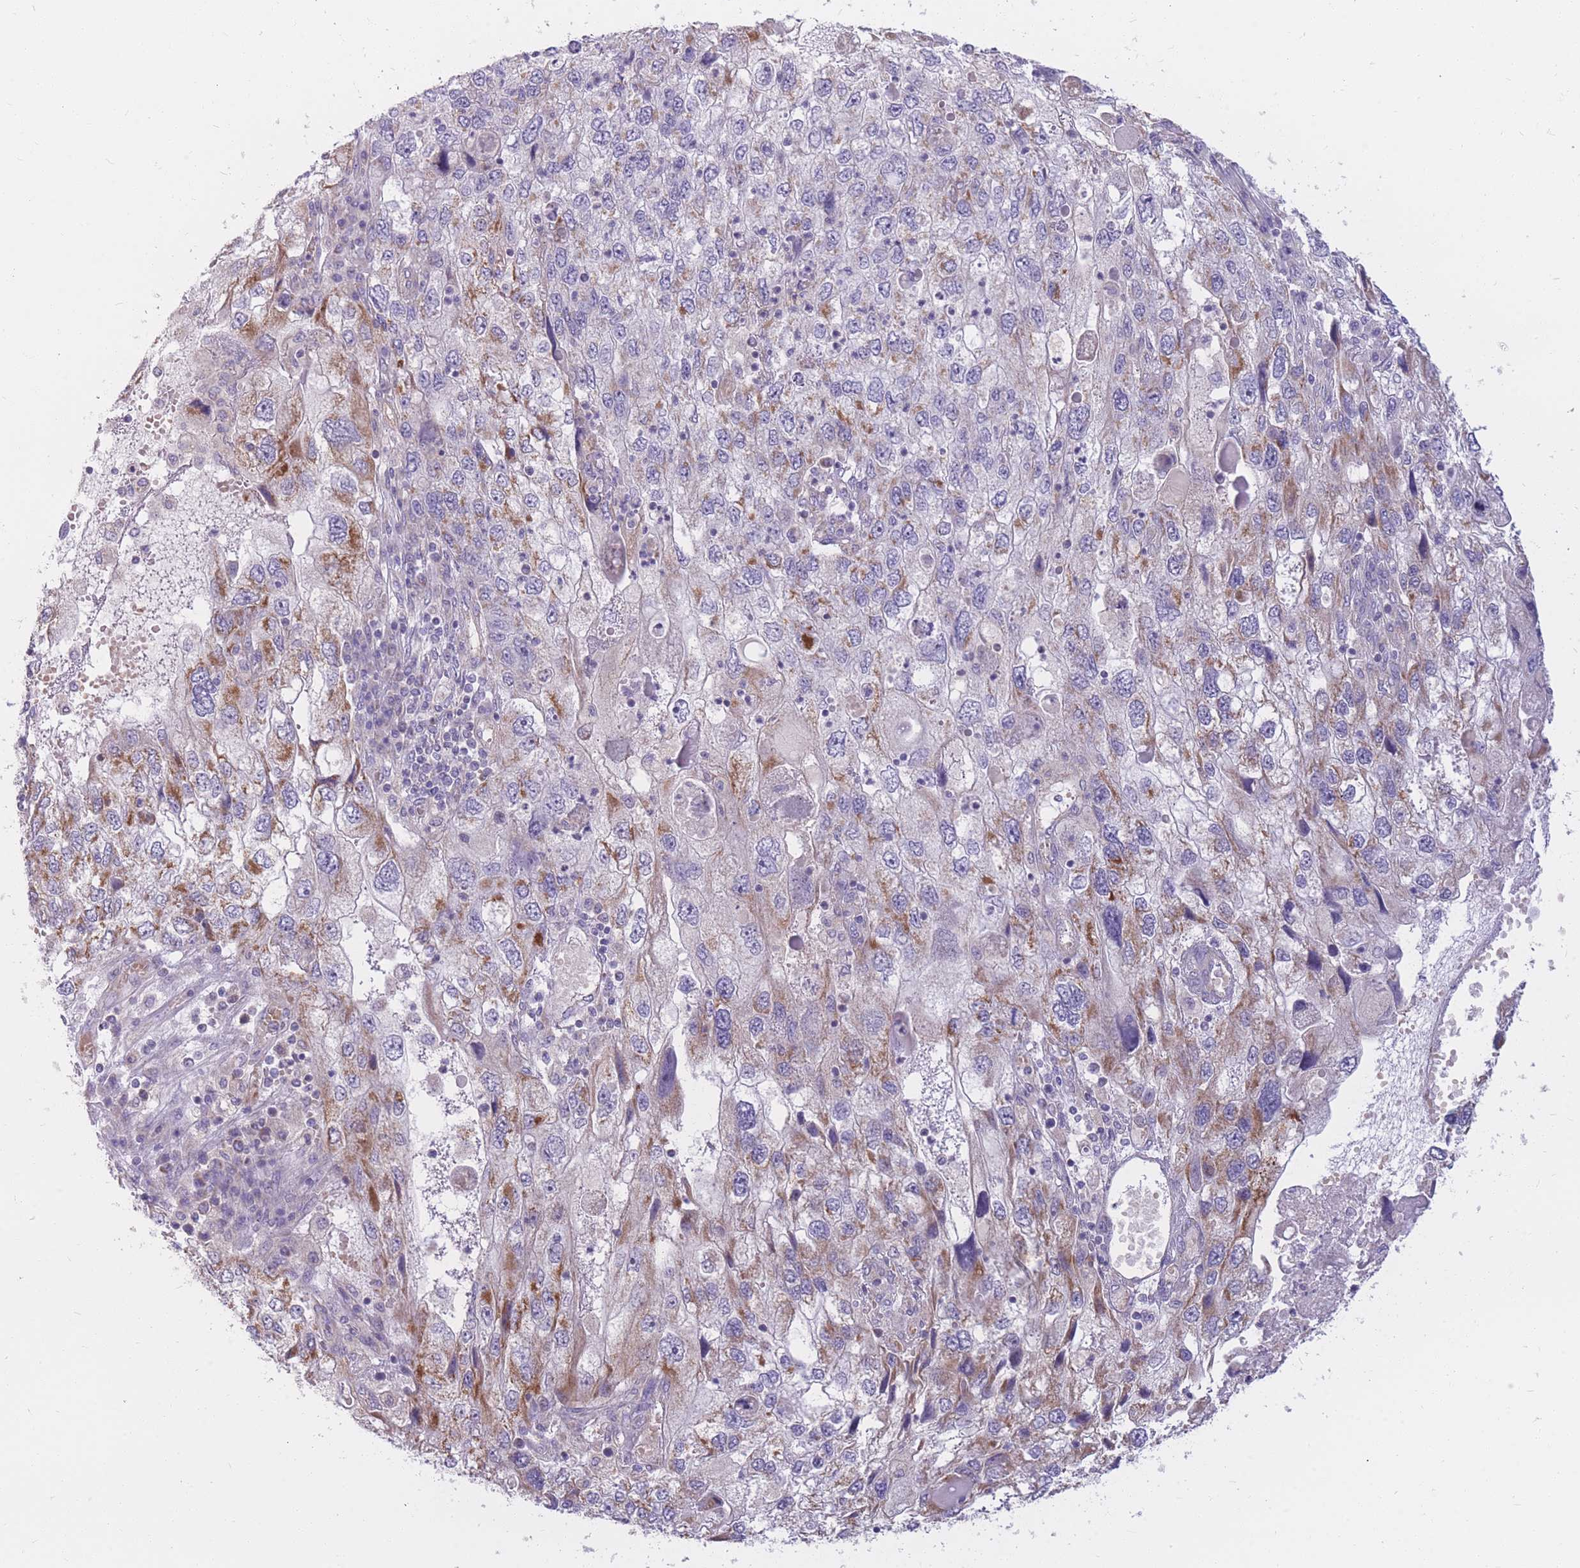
{"staining": {"intensity": "moderate", "quantity": "<25%", "location": "cytoplasmic/membranous"}, "tissue": "endometrial cancer", "cell_type": "Tumor cells", "image_type": "cancer", "snomed": [{"axis": "morphology", "description": "Adenocarcinoma, NOS"}, {"axis": "topography", "description": "Endometrium"}], "caption": "Adenocarcinoma (endometrial) stained with a brown dye shows moderate cytoplasmic/membranous positive staining in about <25% of tumor cells.", "gene": "MRPS9", "patient": {"sex": "female", "age": 49}}